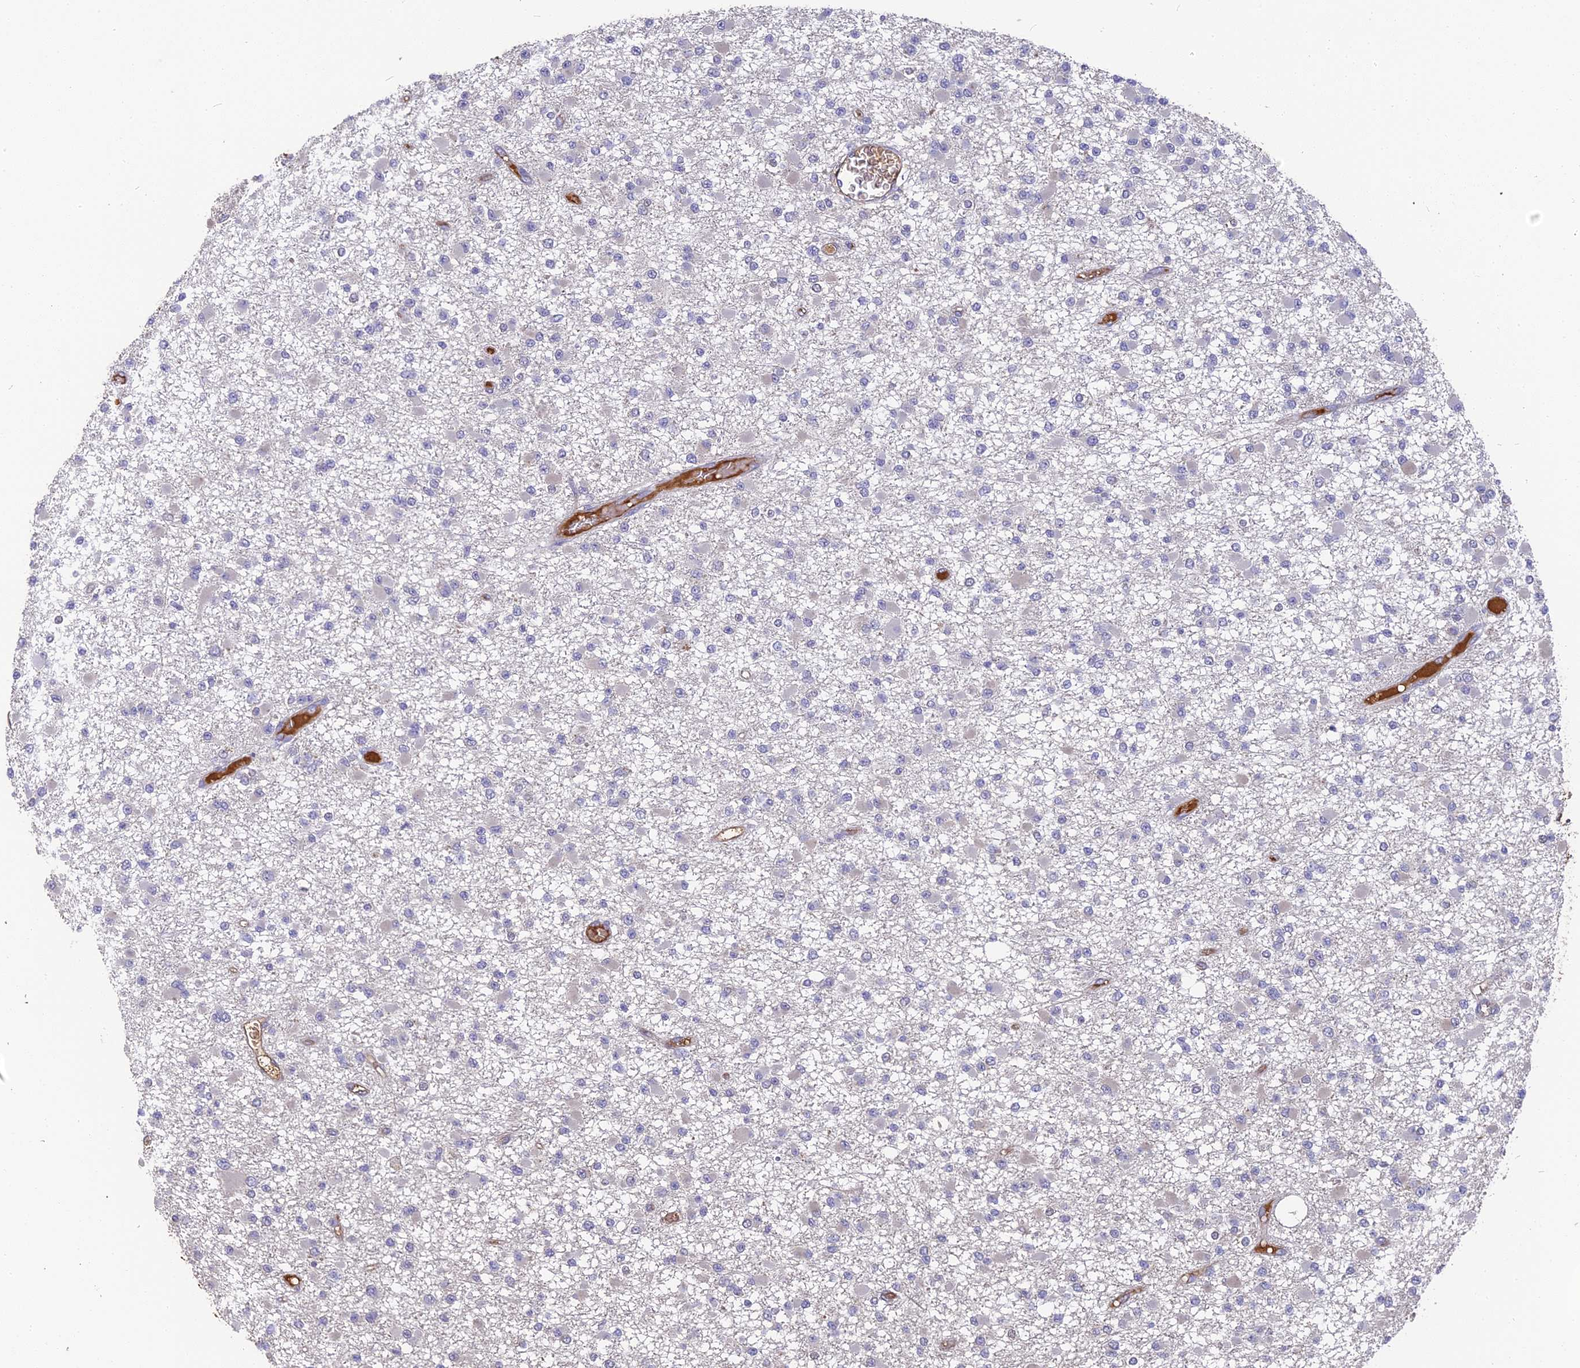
{"staining": {"intensity": "negative", "quantity": "none", "location": "none"}, "tissue": "glioma", "cell_type": "Tumor cells", "image_type": "cancer", "snomed": [{"axis": "morphology", "description": "Glioma, malignant, Low grade"}, {"axis": "topography", "description": "Brain"}], "caption": "DAB (3,3'-diaminobenzidine) immunohistochemical staining of glioma reveals no significant positivity in tumor cells. (Brightfield microscopy of DAB (3,3'-diaminobenzidine) immunohistochemistry (IHC) at high magnification).", "gene": "ERMAP", "patient": {"sex": "female", "age": 22}}